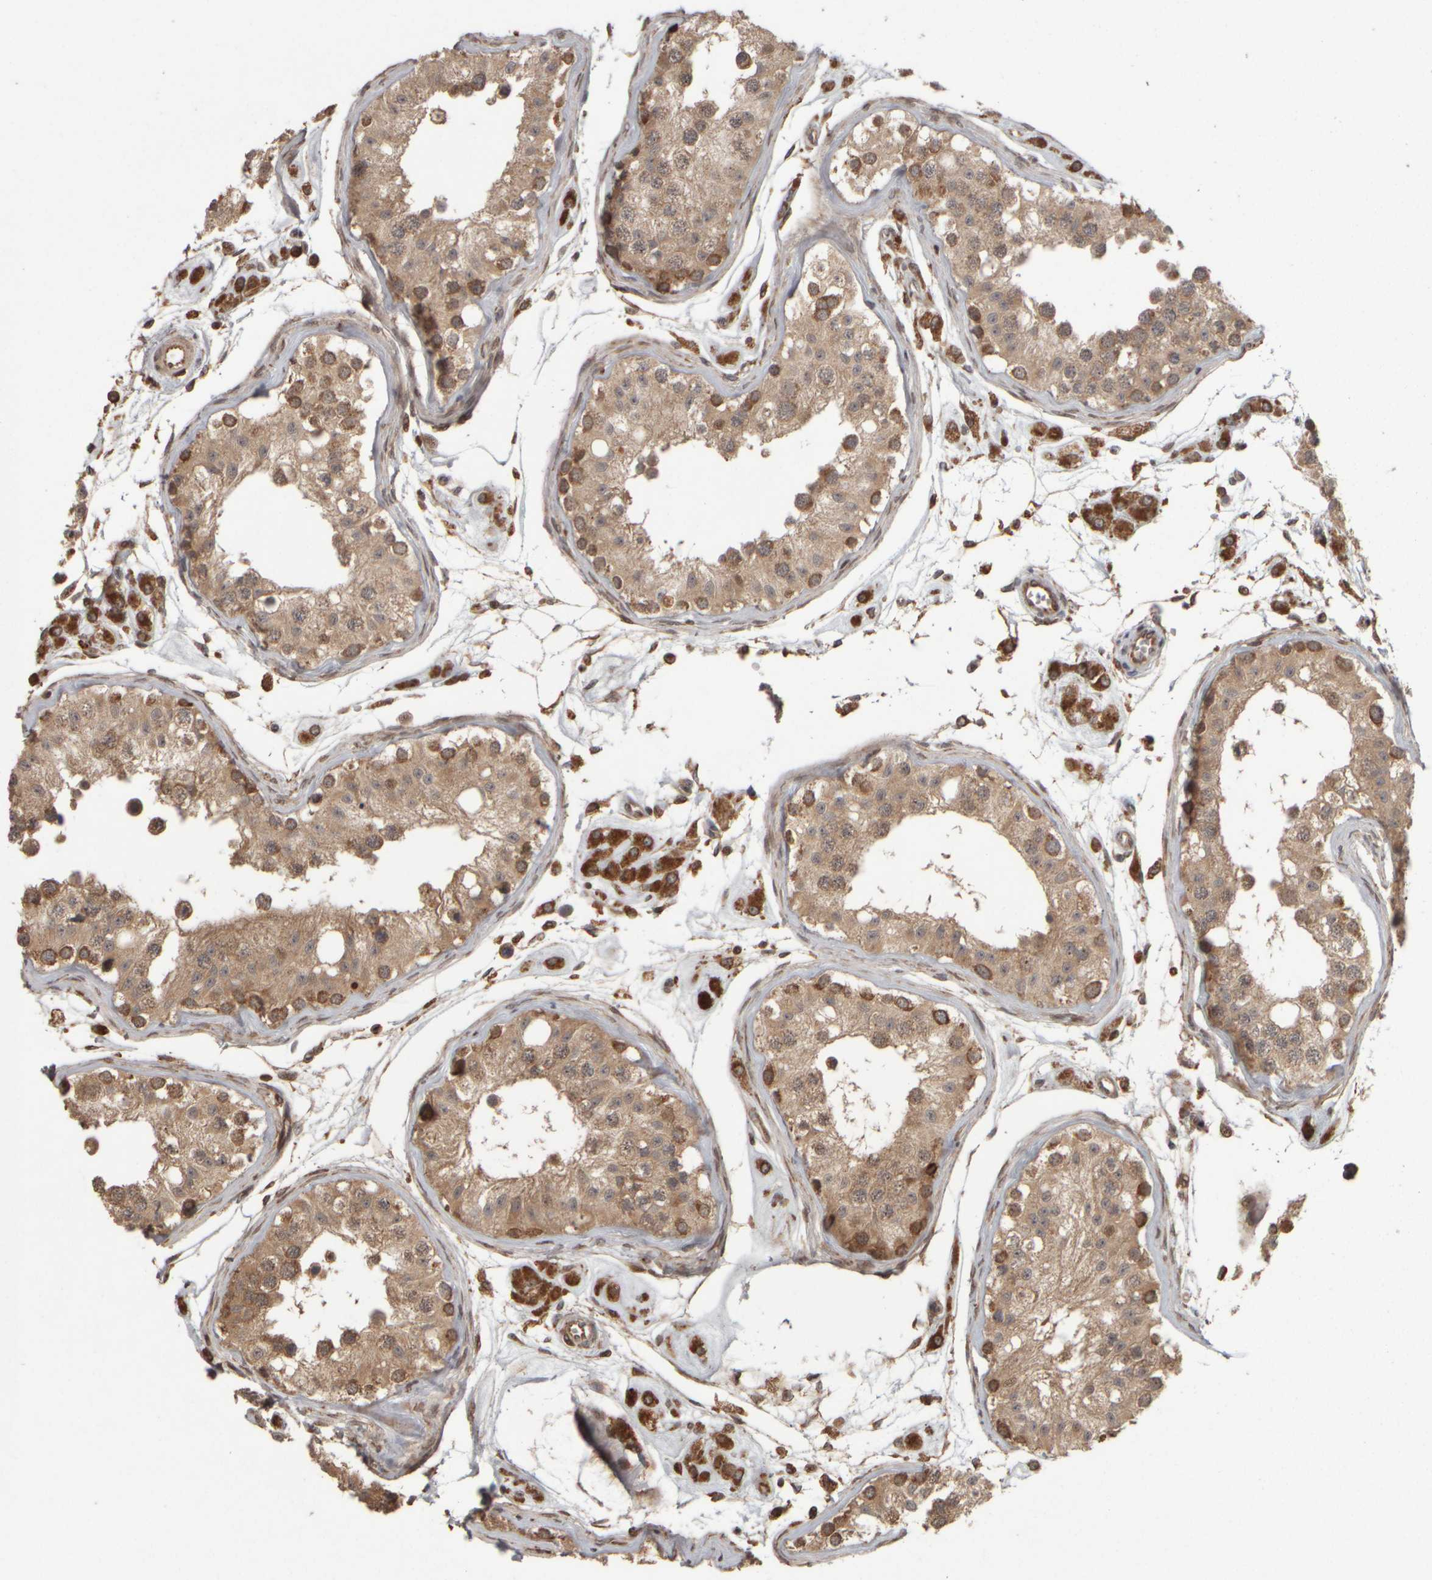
{"staining": {"intensity": "moderate", "quantity": ">75%", "location": "cytoplasmic/membranous"}, "tissue": "testis", "cell_type": "Cells in seminiferous ducts", "image_type": "normal", "snomed": [{"axis": "morphology", "description": "Normal tissue, NOS"}, {"axis": "morphology", "description": "Adenocarcinoma, metastatic, NOS"}, {"axis": "topography", "description": "Testis"}], "caption": "Immunohistochemistry photomicrograph of unremarkable testis: human testis stained using immunohistochemistry exhibits medium levels of moderate protein expression localized specifically in the cytoplasmic/membranous of cells in seminiferous ducts, appearing as a cytoplasmic/membranous brown color.", "gene": "AGBL3", "patient": {"sex": "male", "age": 26}}